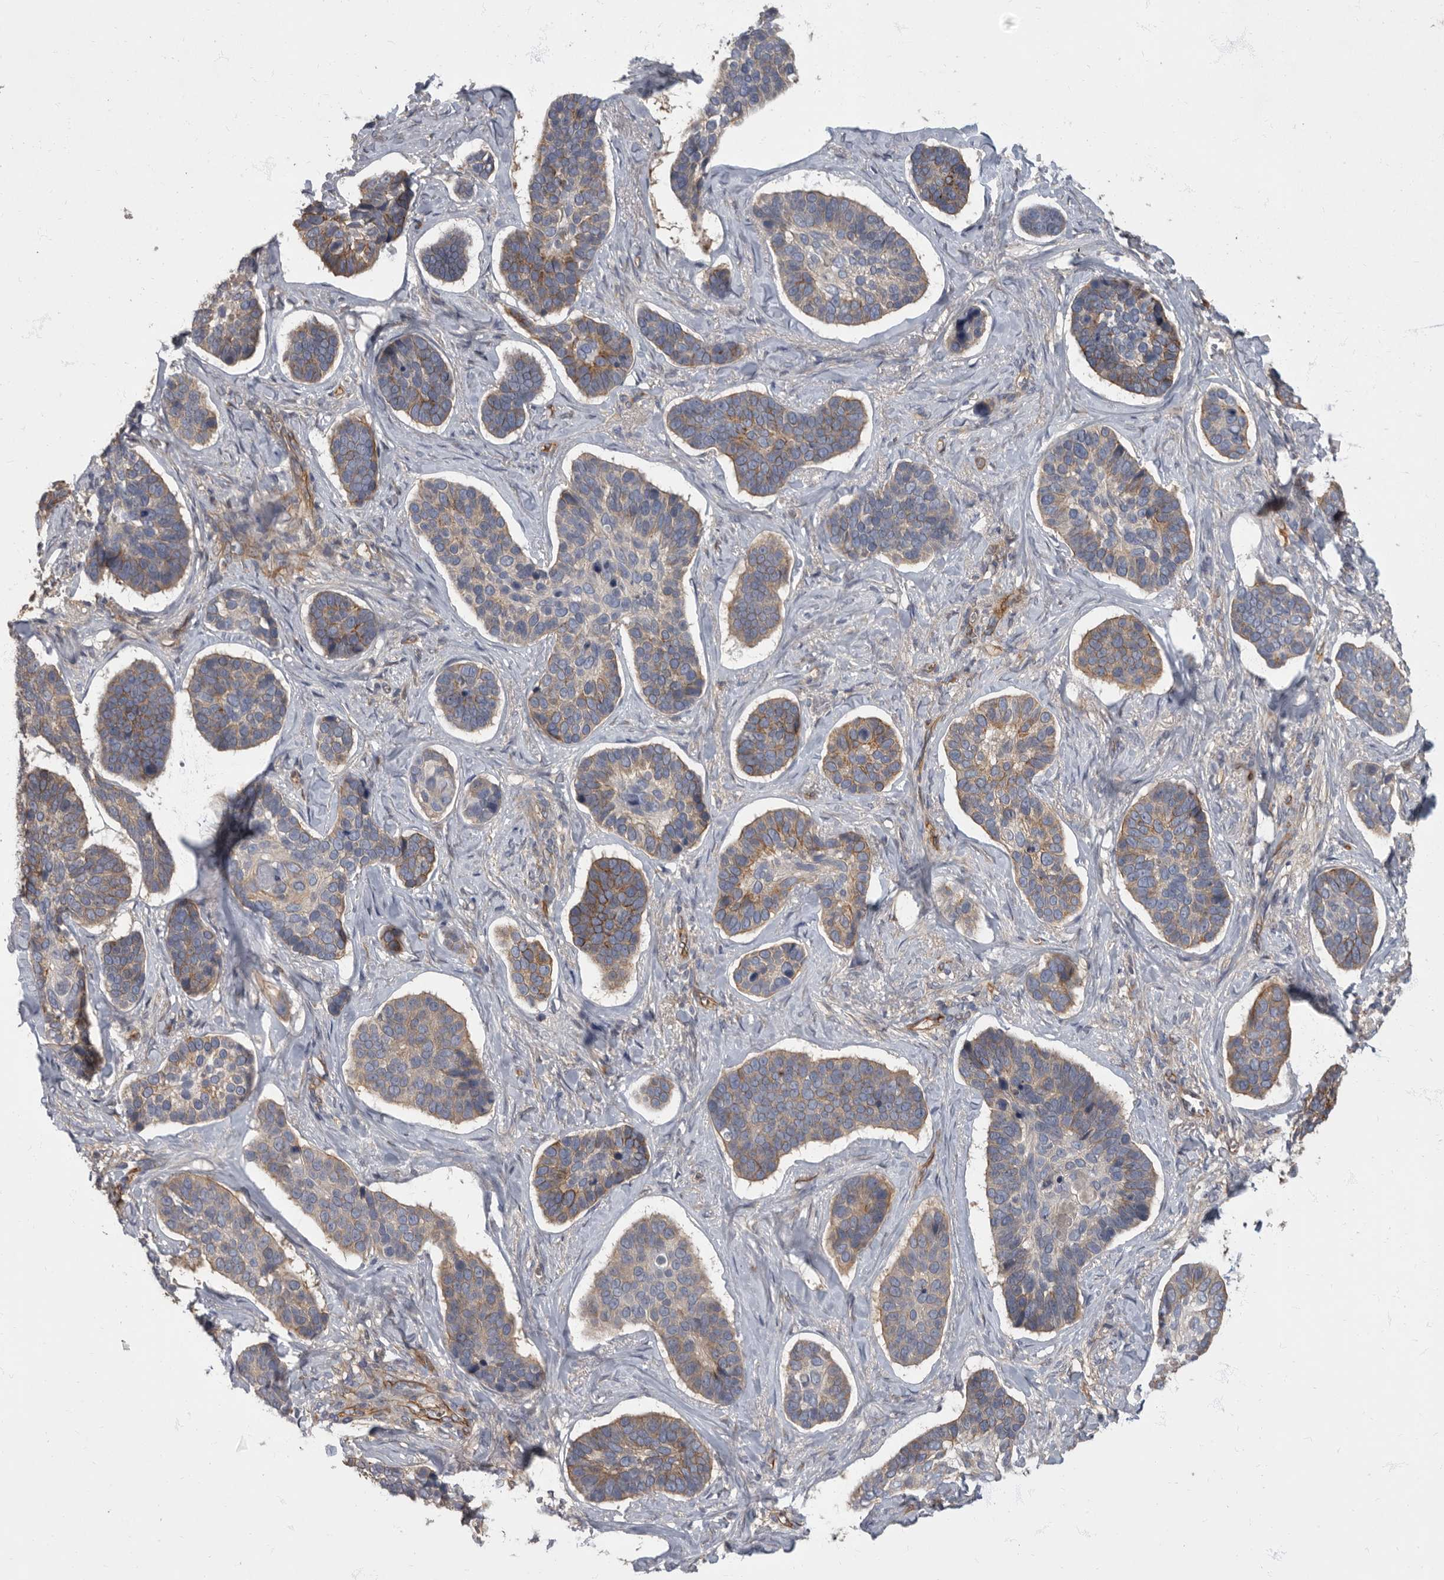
{"staining": {"intensity": "weak", "quantity": ">75%", "location": "cytoplasmic/membranous"}, "tissue": "skin cancer", "cell_type": "Tumor cells", "image_type": "cancer", "snomed": [{"axis": "morphology", "description": "Basal cell carcinoma"}, {"axis": "topography", "description": "Skin"}], "caption": "Immunohistochemical staining of human basal cell carcinoma (skin) displays low levels of weak cytoplasmic/membranous protein positivity in about >75% of tumor cells.", "gene": "PDK1", "patient": {"sex": "male", "age": 62}}